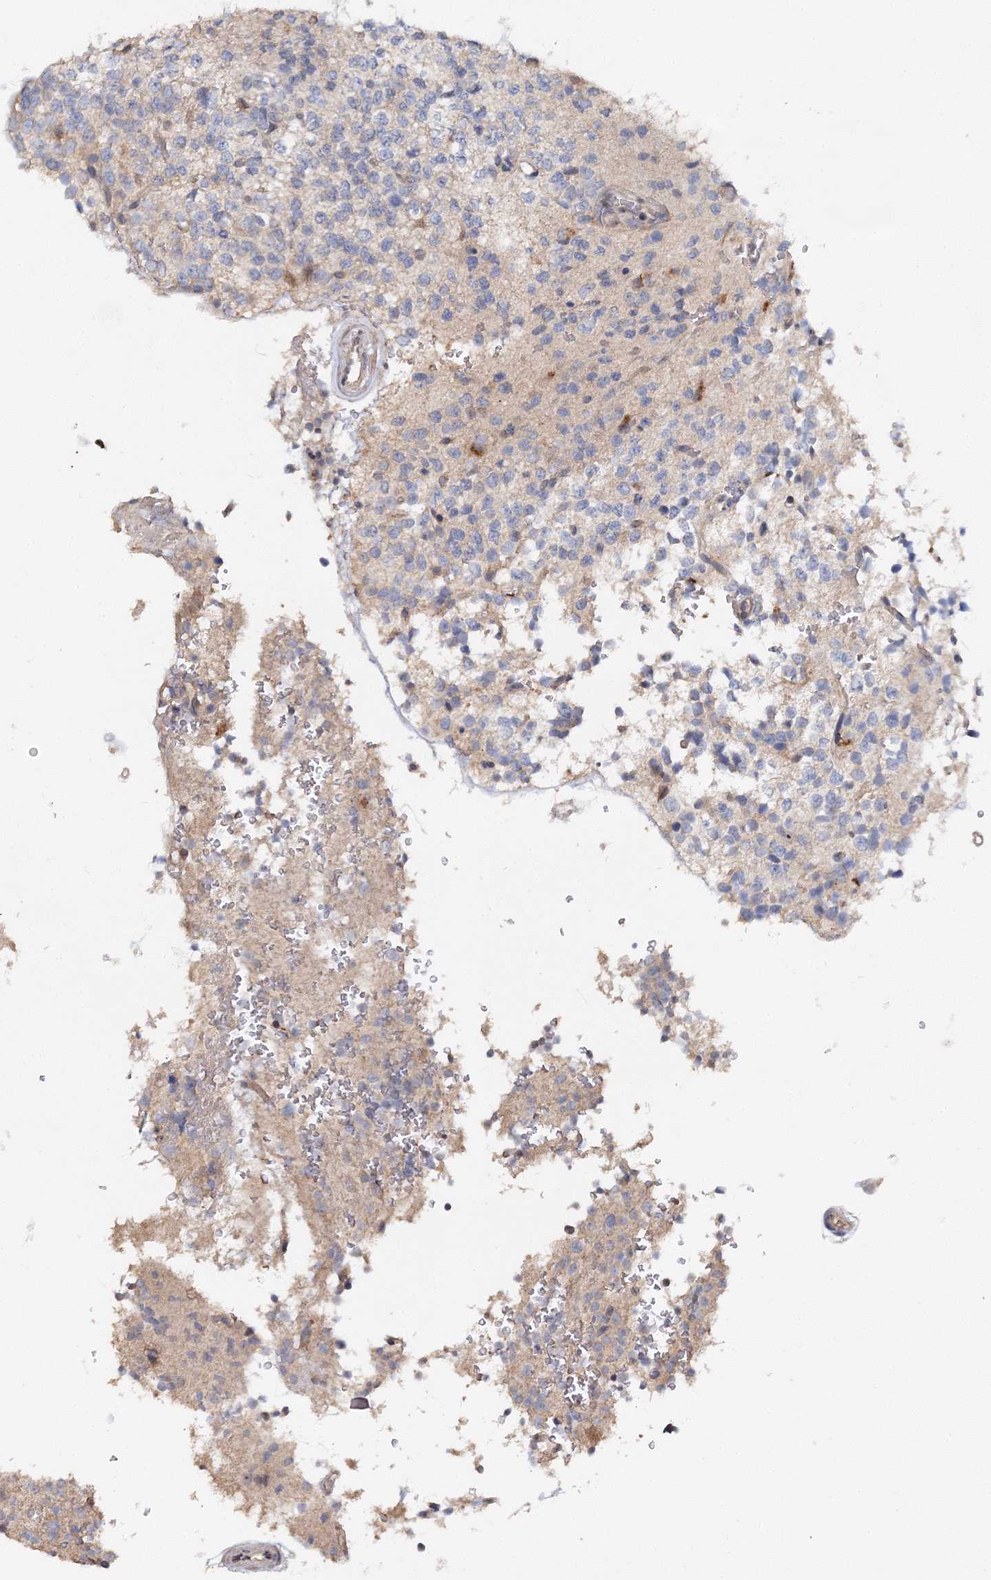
{"staining": {"intensity": "negative", "quantity": "none", "location": "none"}, "tissue": "glioma", "cell_type": "Tumor cells", "image_type": "cancer", "snomed": [{"axis": "morphology", "description": "Glioma, malignant, High grade"}, {"axis": "topography", "description": "Brain"}], "caption": "High power microscopy photomicrograph of an IHC histopathology image of glioma, revealing no significant staining in tumor cells.", "gene": "GJB5", "patient": {"sex": "female", "age": 62}}